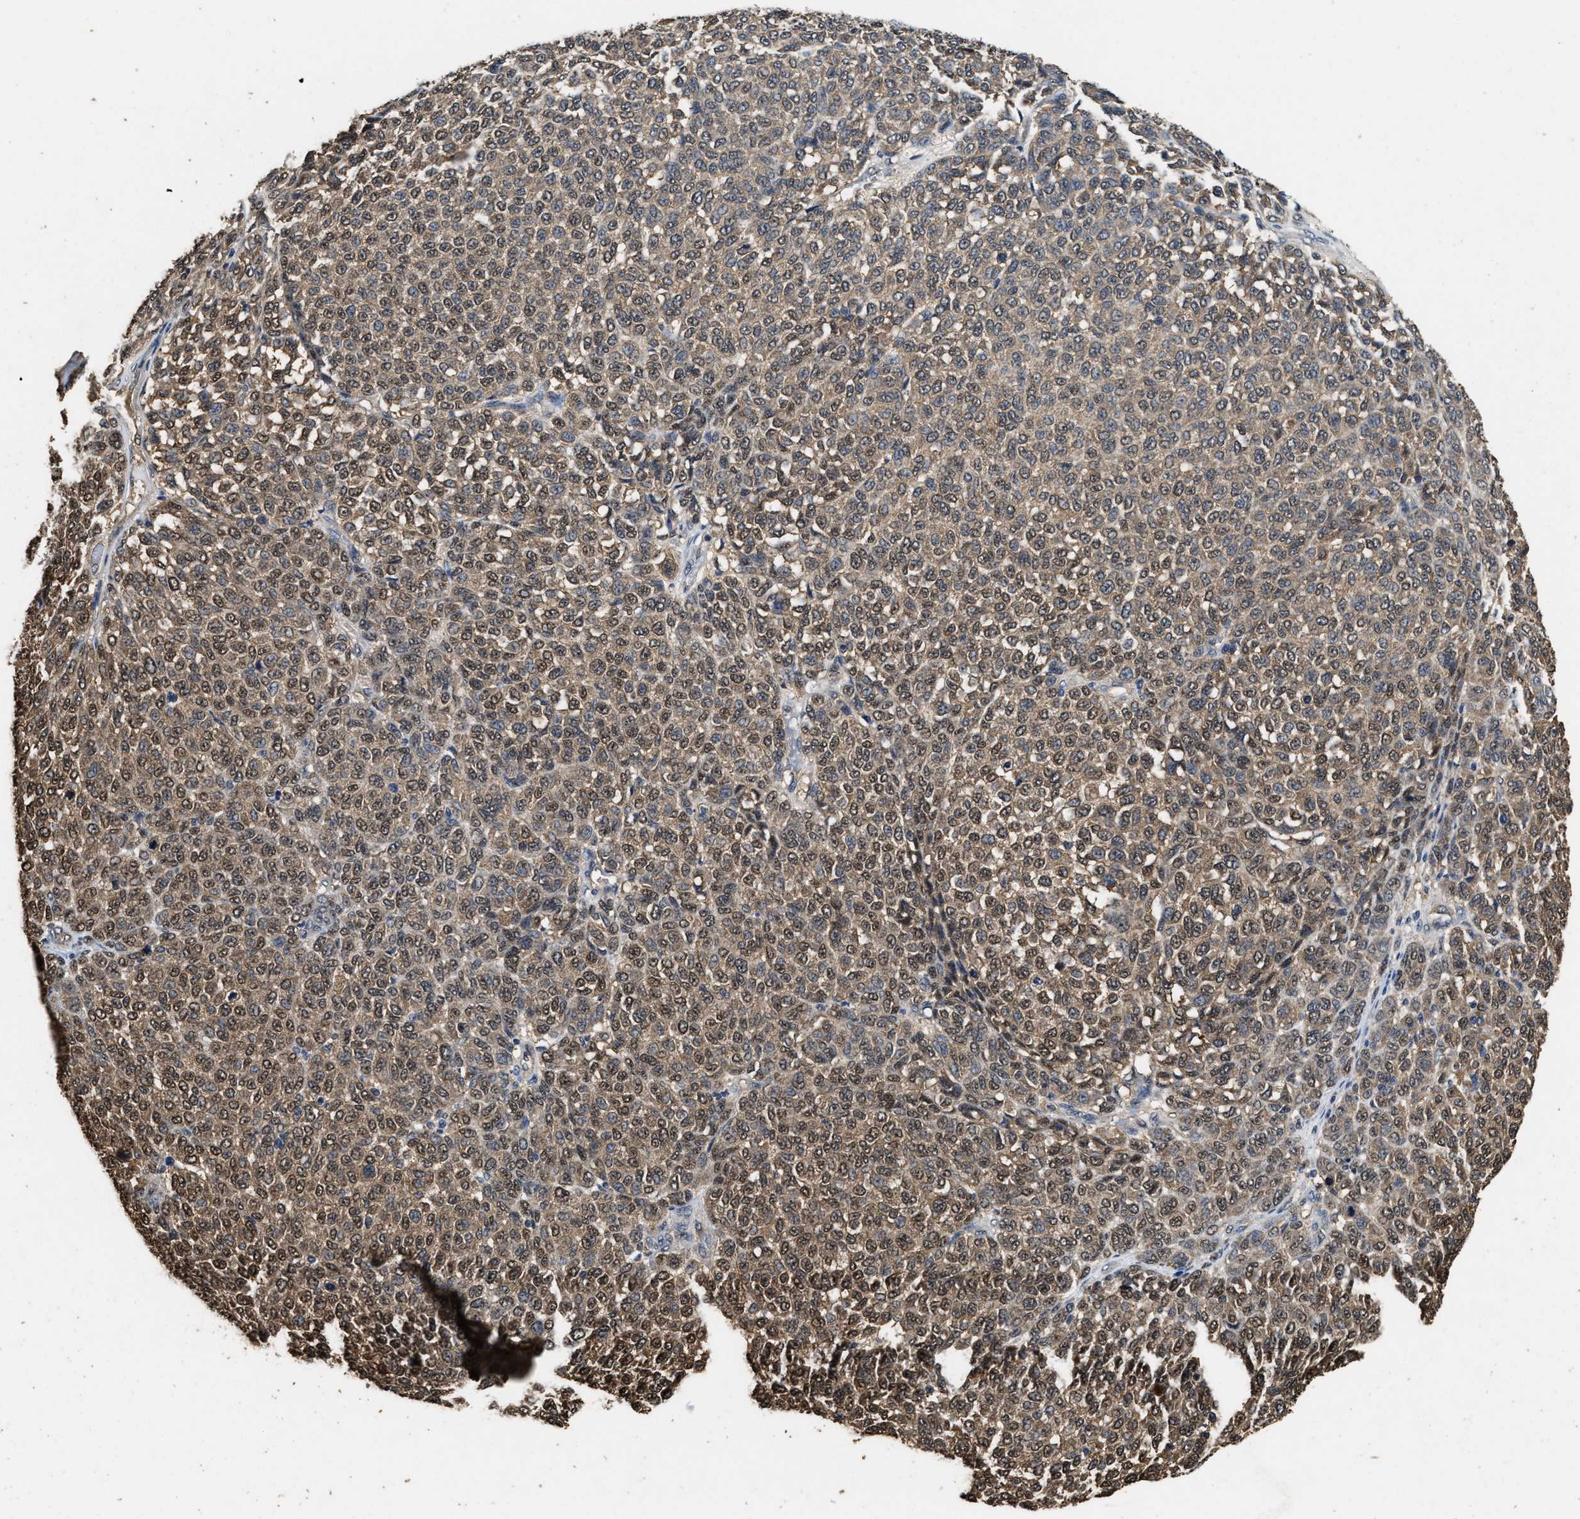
{"staining": {"intensity": "weak", "quantity": ">75%", "location": "cytoplasmic/membranous,nuclear"}, "tissue": "melanoma", "cell_type": "Tumor cells", "image_type": "cancer", "snomed": [{"axis": "morphology", "description": "Malignant melanoma, NOS"}, {"axis": "topography", "description": "Skin"}], "caption": "An image showing weak cytoplasmic/membranous and nuclear positivity in approximately >75% of tumor cells in melanoma, as visualized by brown immunohistochemical staining.", "gene": "YWHAE", "patient": {"sex": "male", "age": 59}}